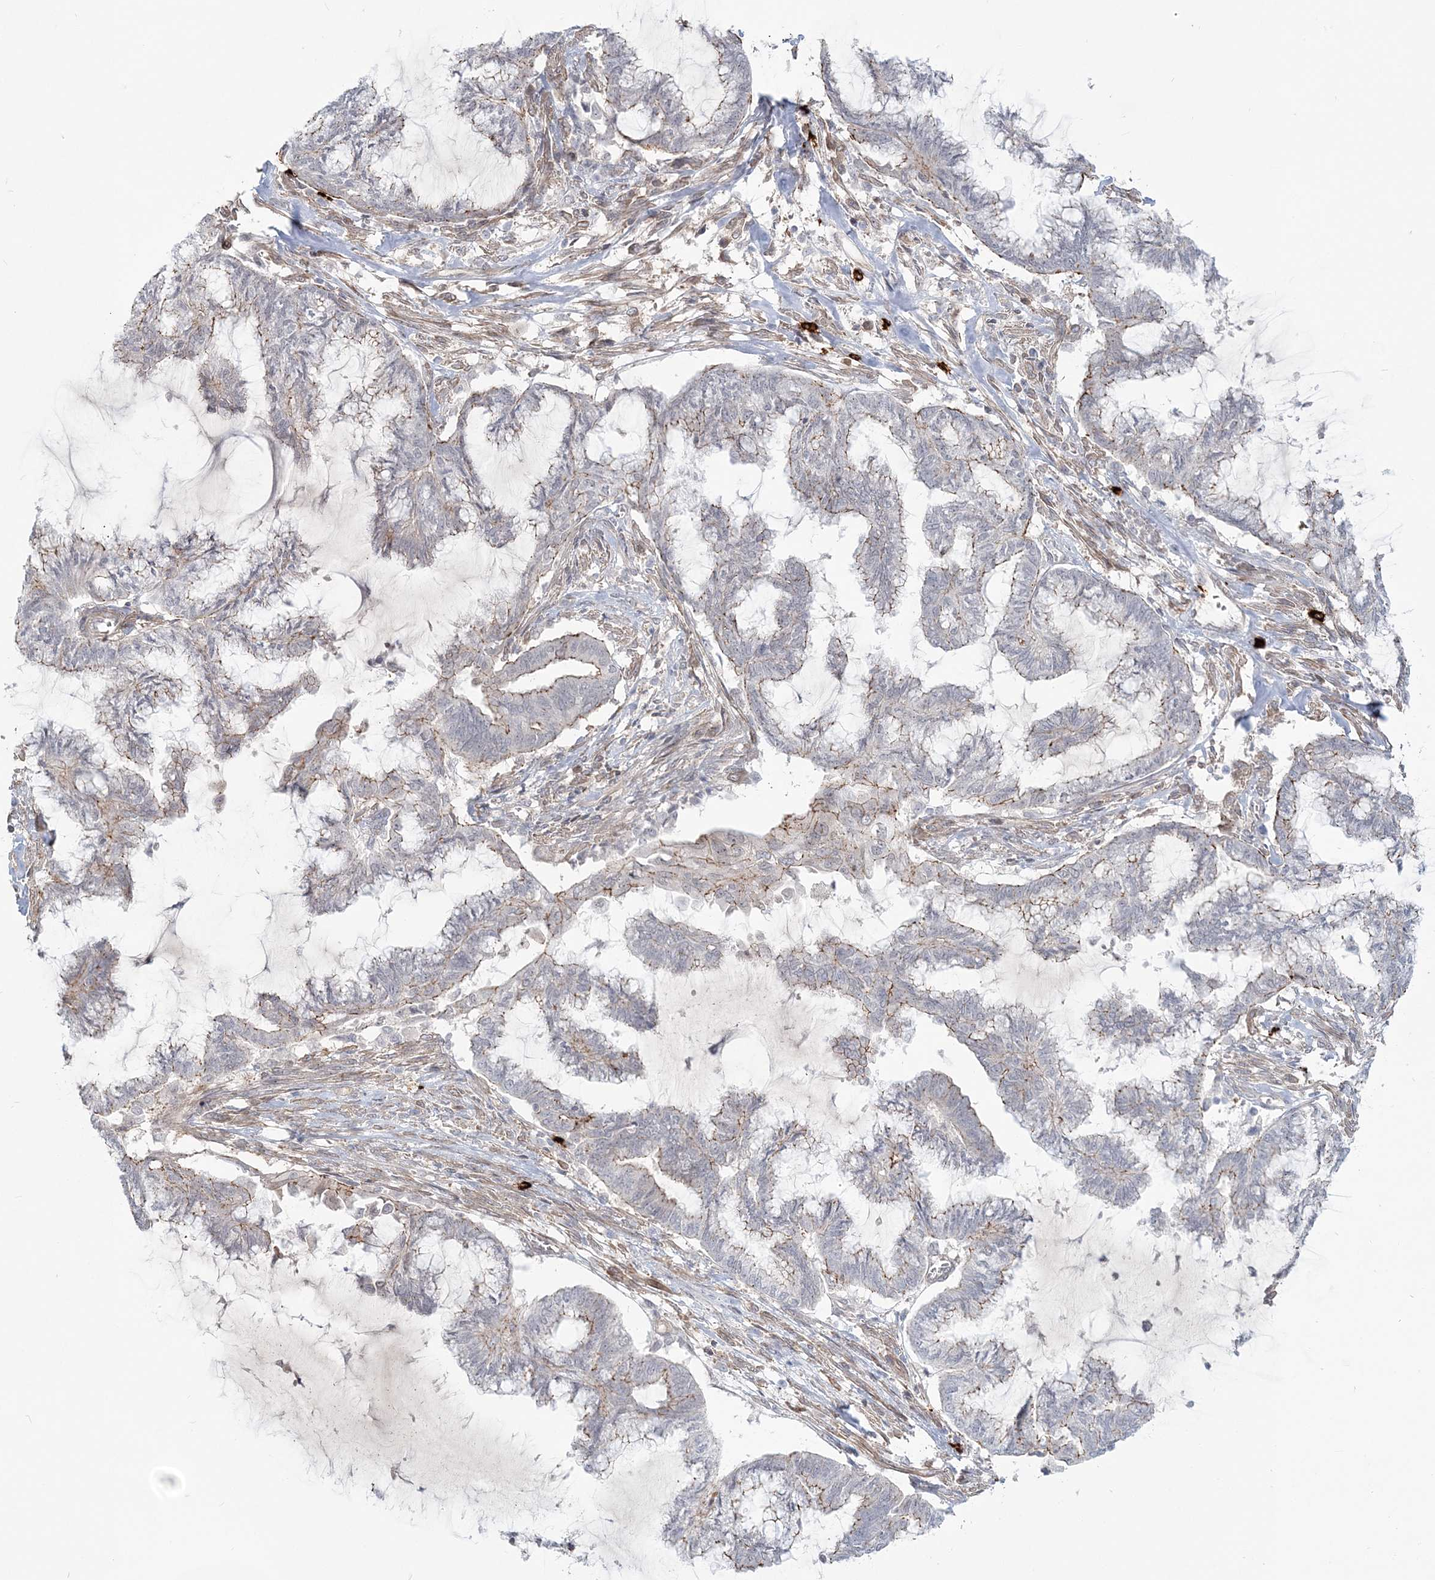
{"staining": {"intensity": "moderate", "quantity": "25%-75%", "location": "cytoplasmic/membranous"}, "tissue": "endometrial cancer", "cell_type": "Tumor cells", "image_type": "cancer", "snomed": [{"axis": "morphology", "description": "Adenocarcinoma, NOS"}, {"axis": "topography", "description": "Endometrium"}], "caption": "The image exhibits staining of adenocarcinoma (endometrial), revealing moderate cytoplasmic/membranous protein positivity (brown color) within tumor cells. The staining was performed using DAB (3,3'-diaminobenzidine) to visualize the protein expression in brown, while the nuclei were stained in blue with hematoxylin (Magnification: 20x).", "gene": "SH3PXD2A", "patient": {"sex": "female", "age": 86}}